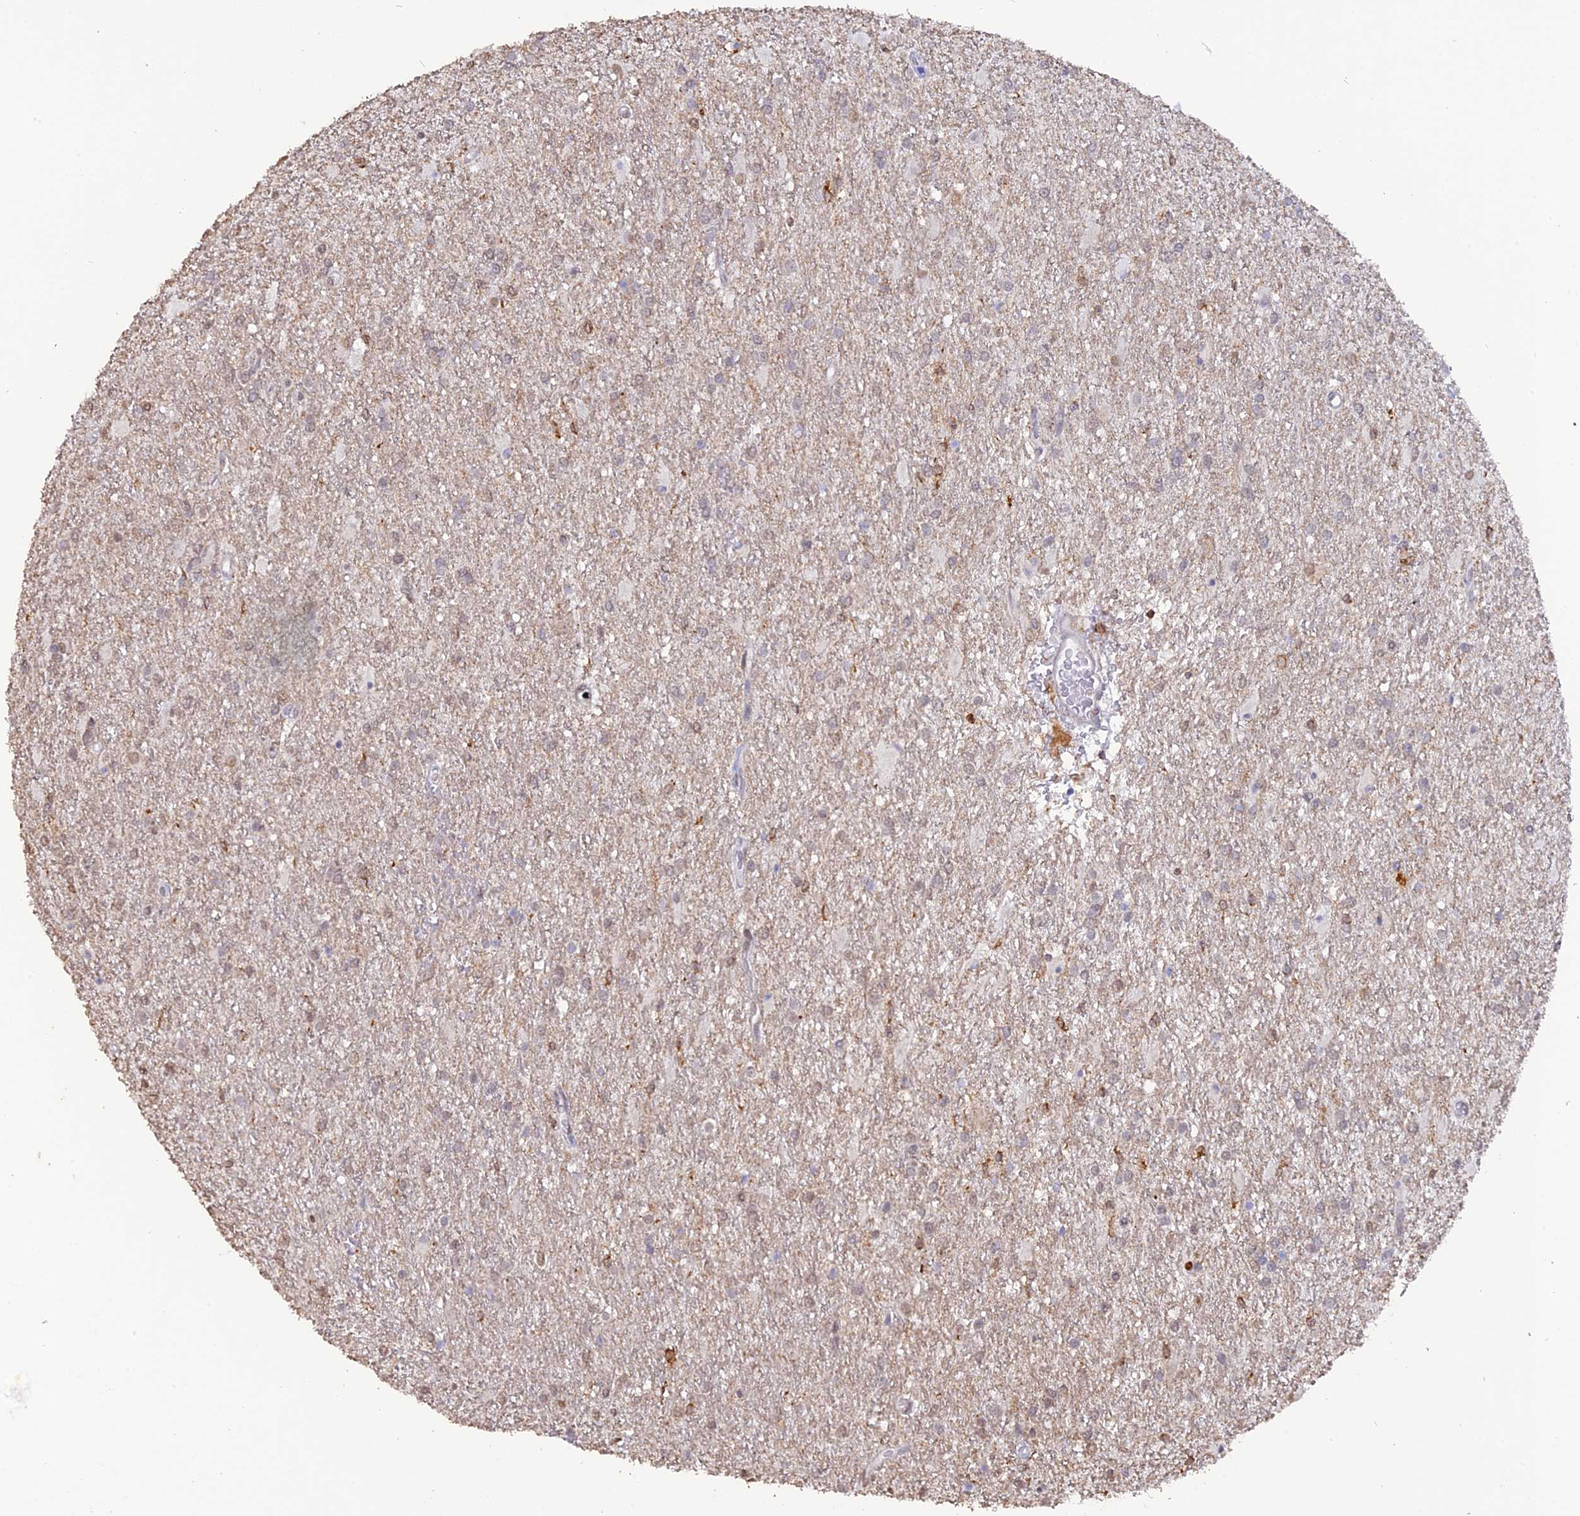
{"staining": {"intensity": "negative", "quantity": "none", "location": "none"}, "tissue": "glioma", "cell_type": "Tumor cells", "image_type": "cancer", "snomed": [{"axis": "morphology", "description": "Glioma, malignant, High grade"}, {"axis": "topography", "description": "Brain"}], "caption": "Immunohistochemical staining of glioma demonstrates no significant staining in tumor cells. Brightfield microscopy of immunohistochemistry (IHC) stained with DAB (3,3'-diaminobenzidine) (brown) and hematoxylin (blue), captured at high magnification.", "gene": "APOBR", "patient": {"sex": "female", "age": 50}}